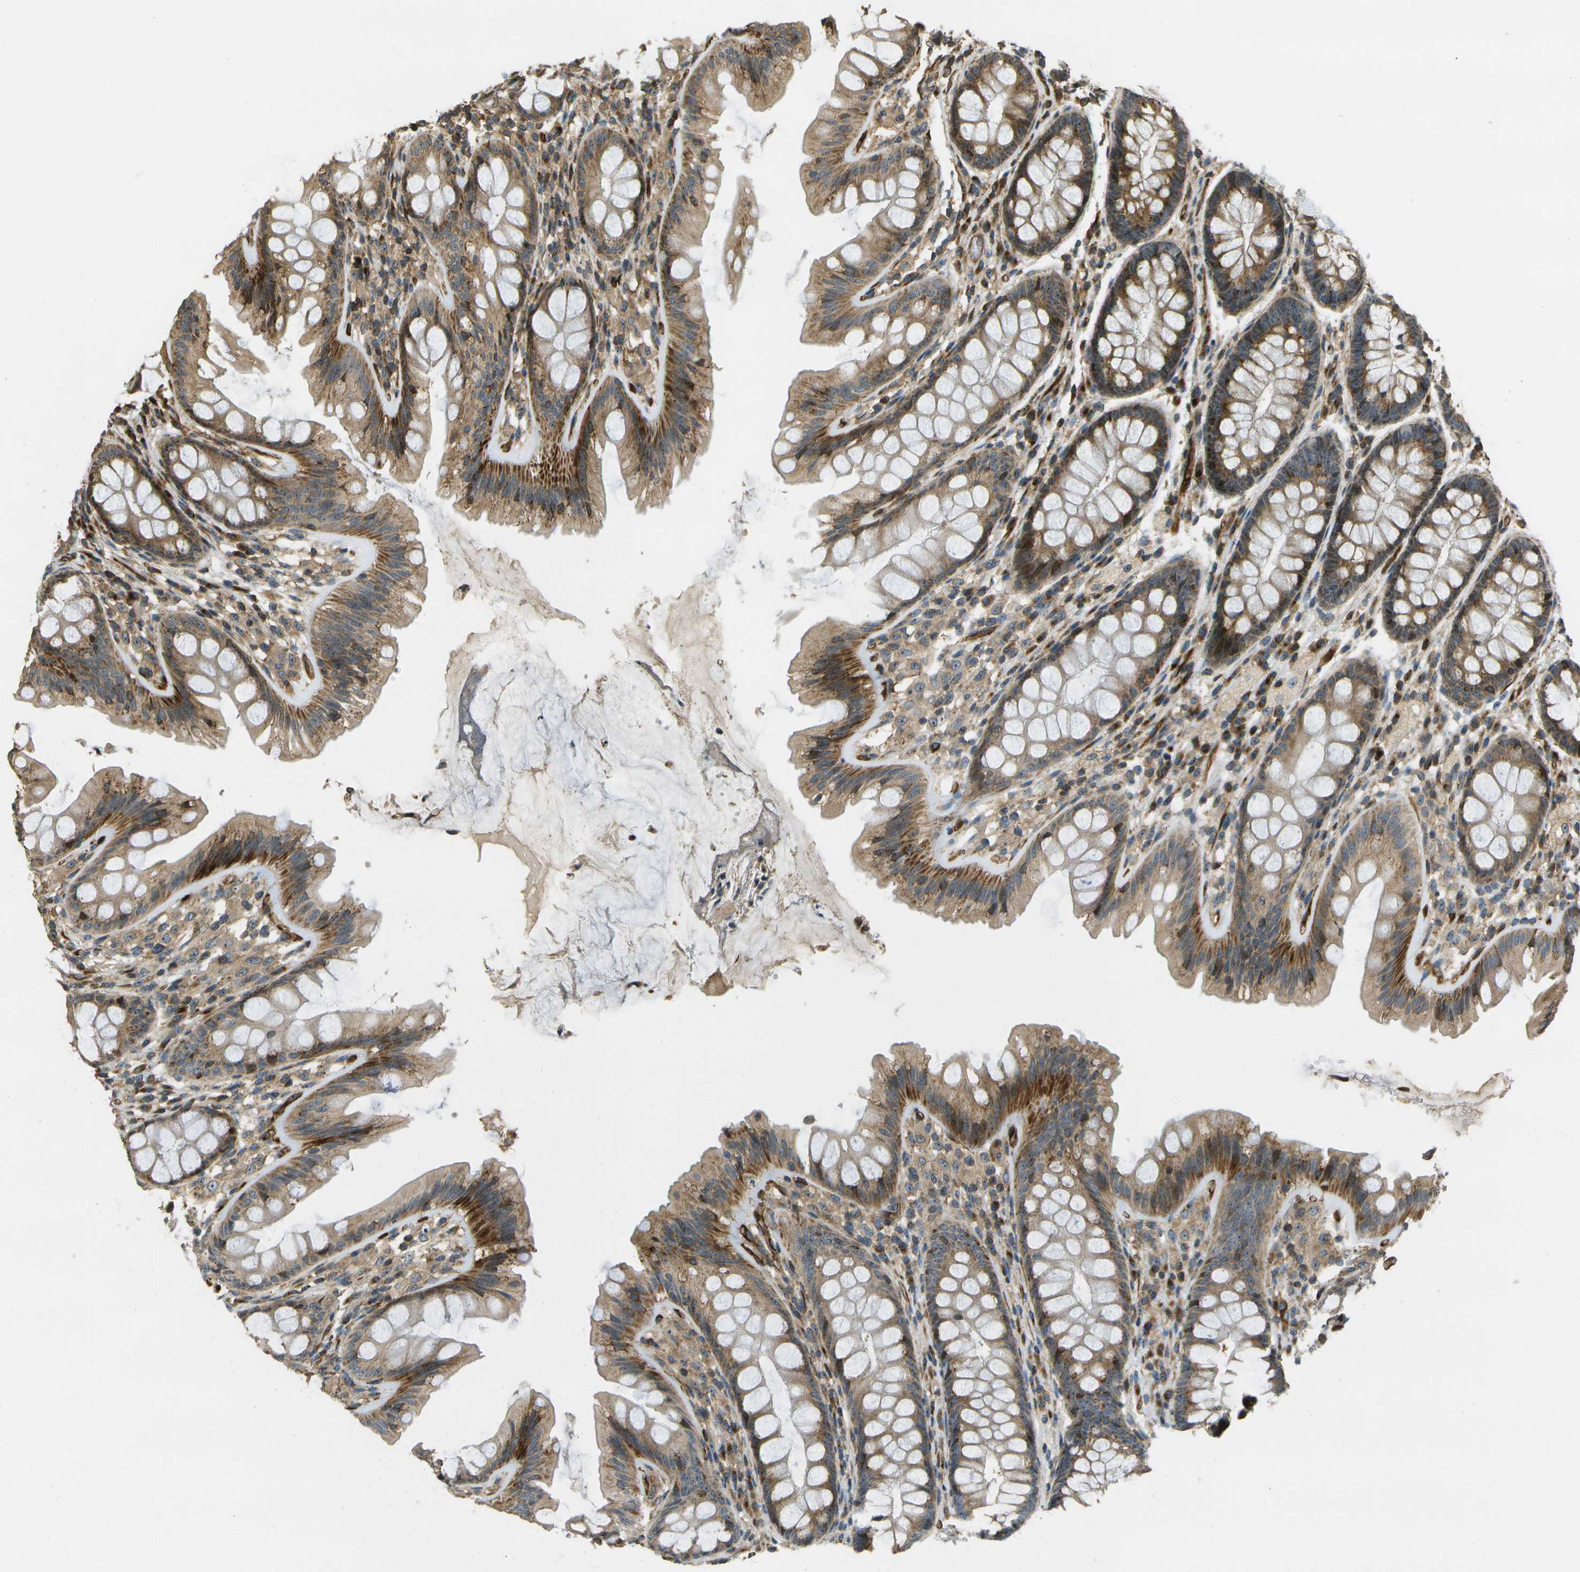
{"staining": {"intensity": "strong", "quantity": "<25%", "location": "cytoplasmic/membranous"}, "tissue": "colon", "cell_type": "Endothelial cells", "image_type": "normal", "snomed": [{"axis": "morphology", "description": "Normal tissue, NOS"}, {"axis": "topography", "description": "Colon"}], "caption": "DAB (3,3'-diaminobenzidine) immunohistochemical staining of unremarkable colon exhibits strong cytoplasmic/membranous protein positivity in approximately <25% of endothelial cells.", "gene": "LRP12", "patient": {"sex": "female", "age": 56}}